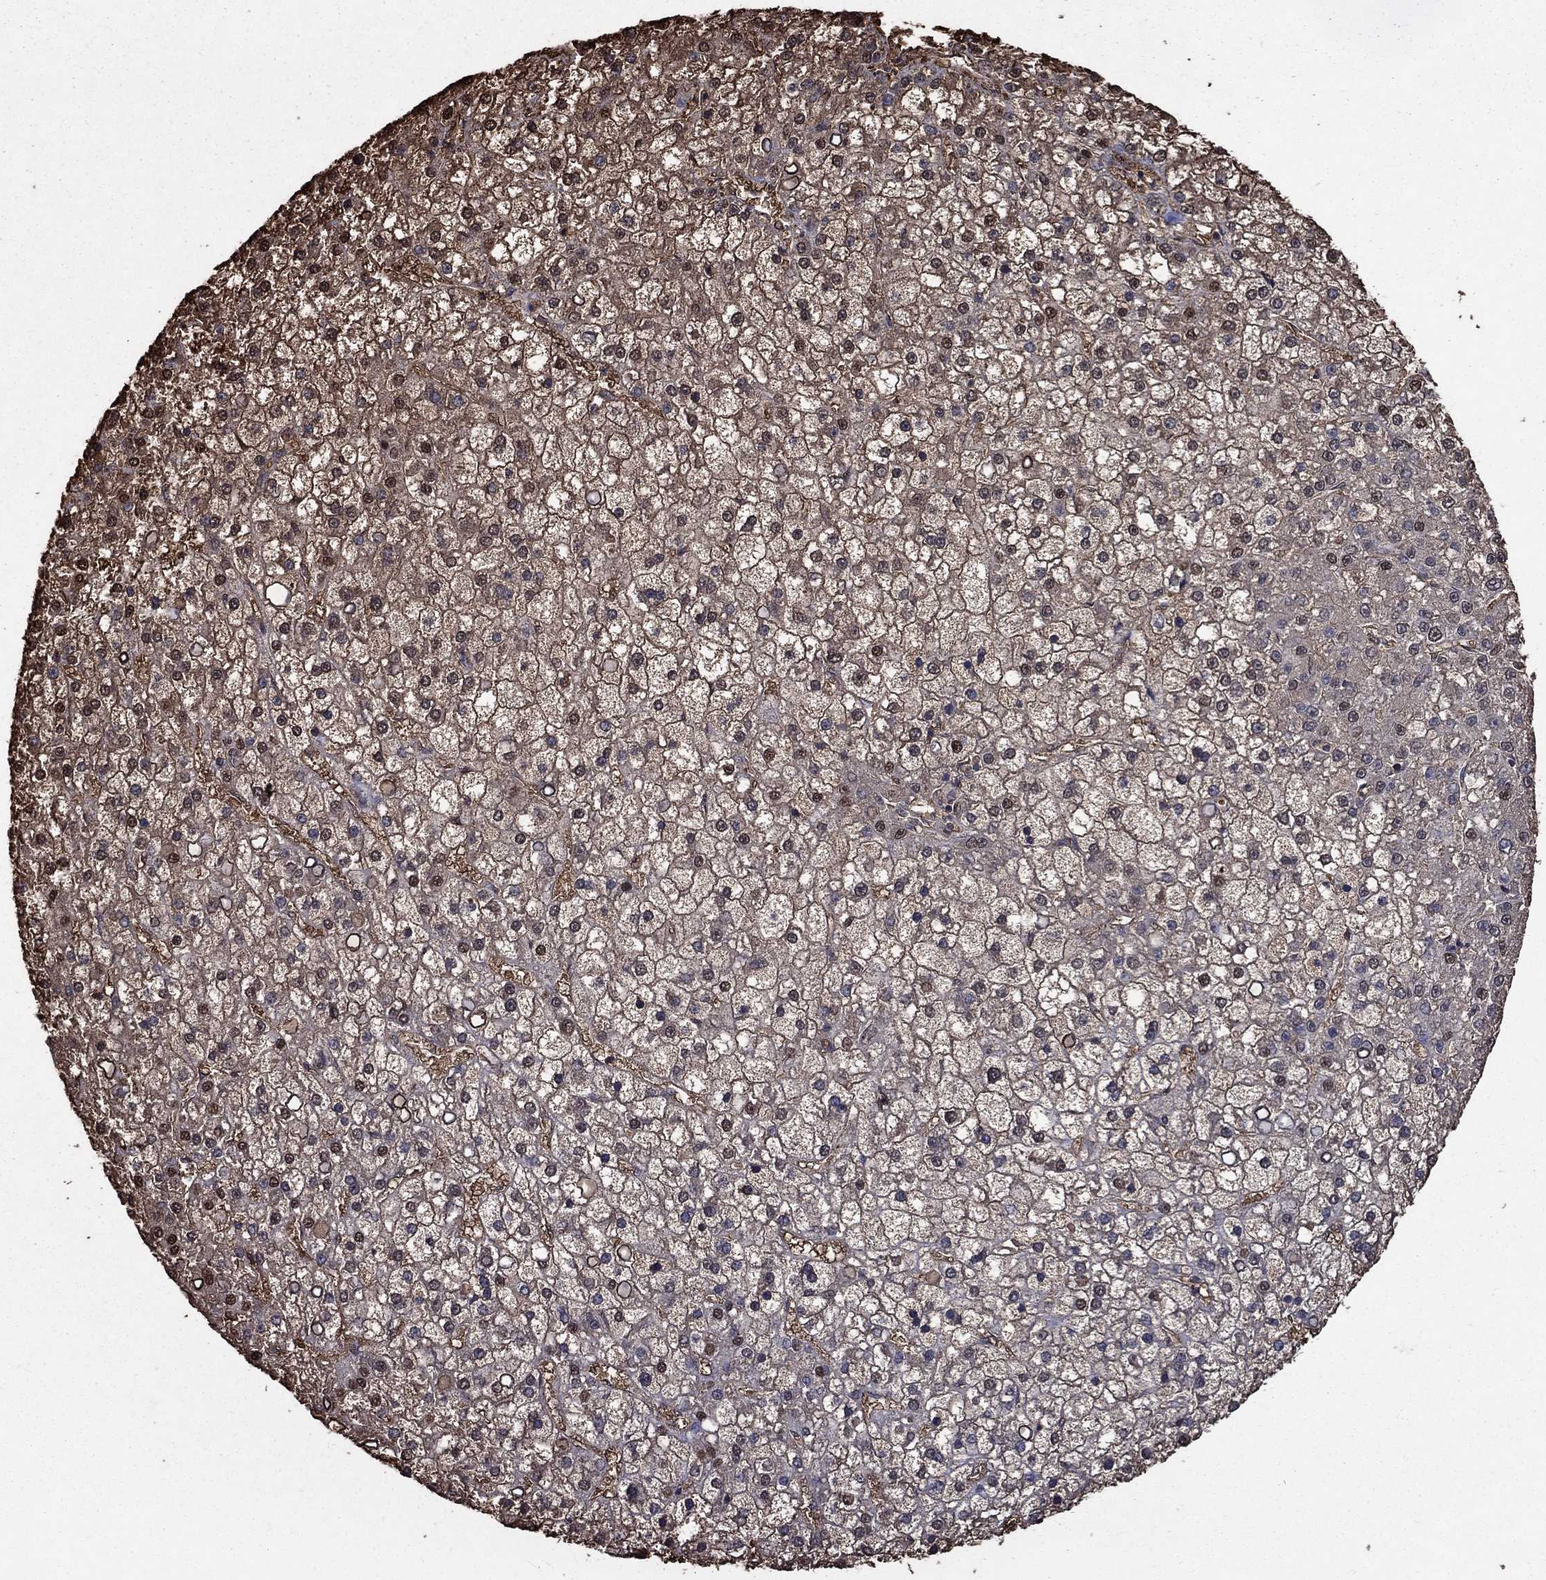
{"staining": {"intensity": "moderate", "quantity": "<25%", "location": "cytoplasmic/membranous,nuclear"}, "tissue": "liver cancer", "cell_type": "Tumor cells", "image_type": "cancer", "snomed": [{"axis": "morphology", "description": "Carcinoma, Hepatocellular, NOS"}, {"axis": "topography", "description": "Liver"}], "caption": "Liver cancer stained with a protein marker reveals moderate staining in tumor cells.", "gene": "GAPDH", "patient": {"sex": "male", "age": 67}}